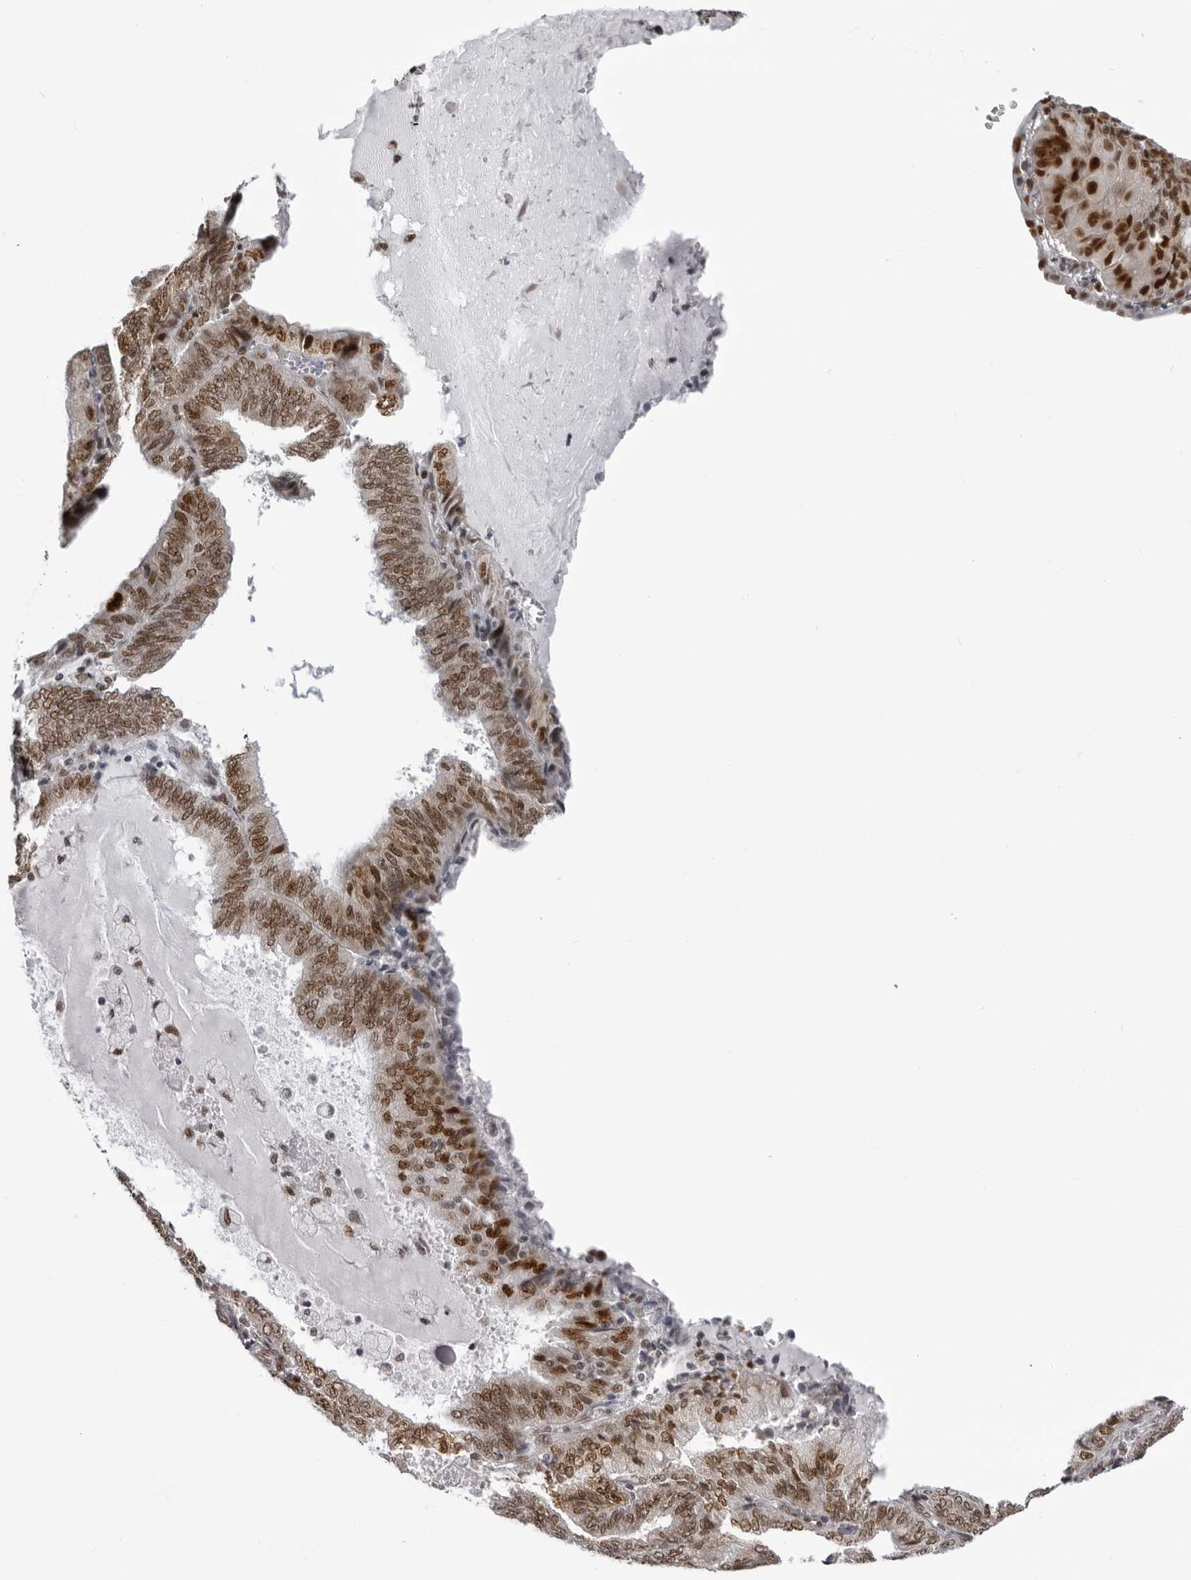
{"staining": {"intensity": "strong", "quantity": ">75%", "location": "nuclear"}, "tissue": "endometrial cancer", "cell_type": "Tumor cells", "image_type": "cancer", "snomed": [{"axis": "morphology", "description": "Adenocarcinoma, NOS"}, {"axis": "topography", "description": "Endometrium"}], "caption": "Immunohistochemistry (IHC) image of human endometrial adenocarcinoma stained for a protein (brown), which reveals high levels of strong nuclear expression in about >75% of tumor cells.", "gene": "HEXIM2", "patient": {"sex": "female", "age": 81}}